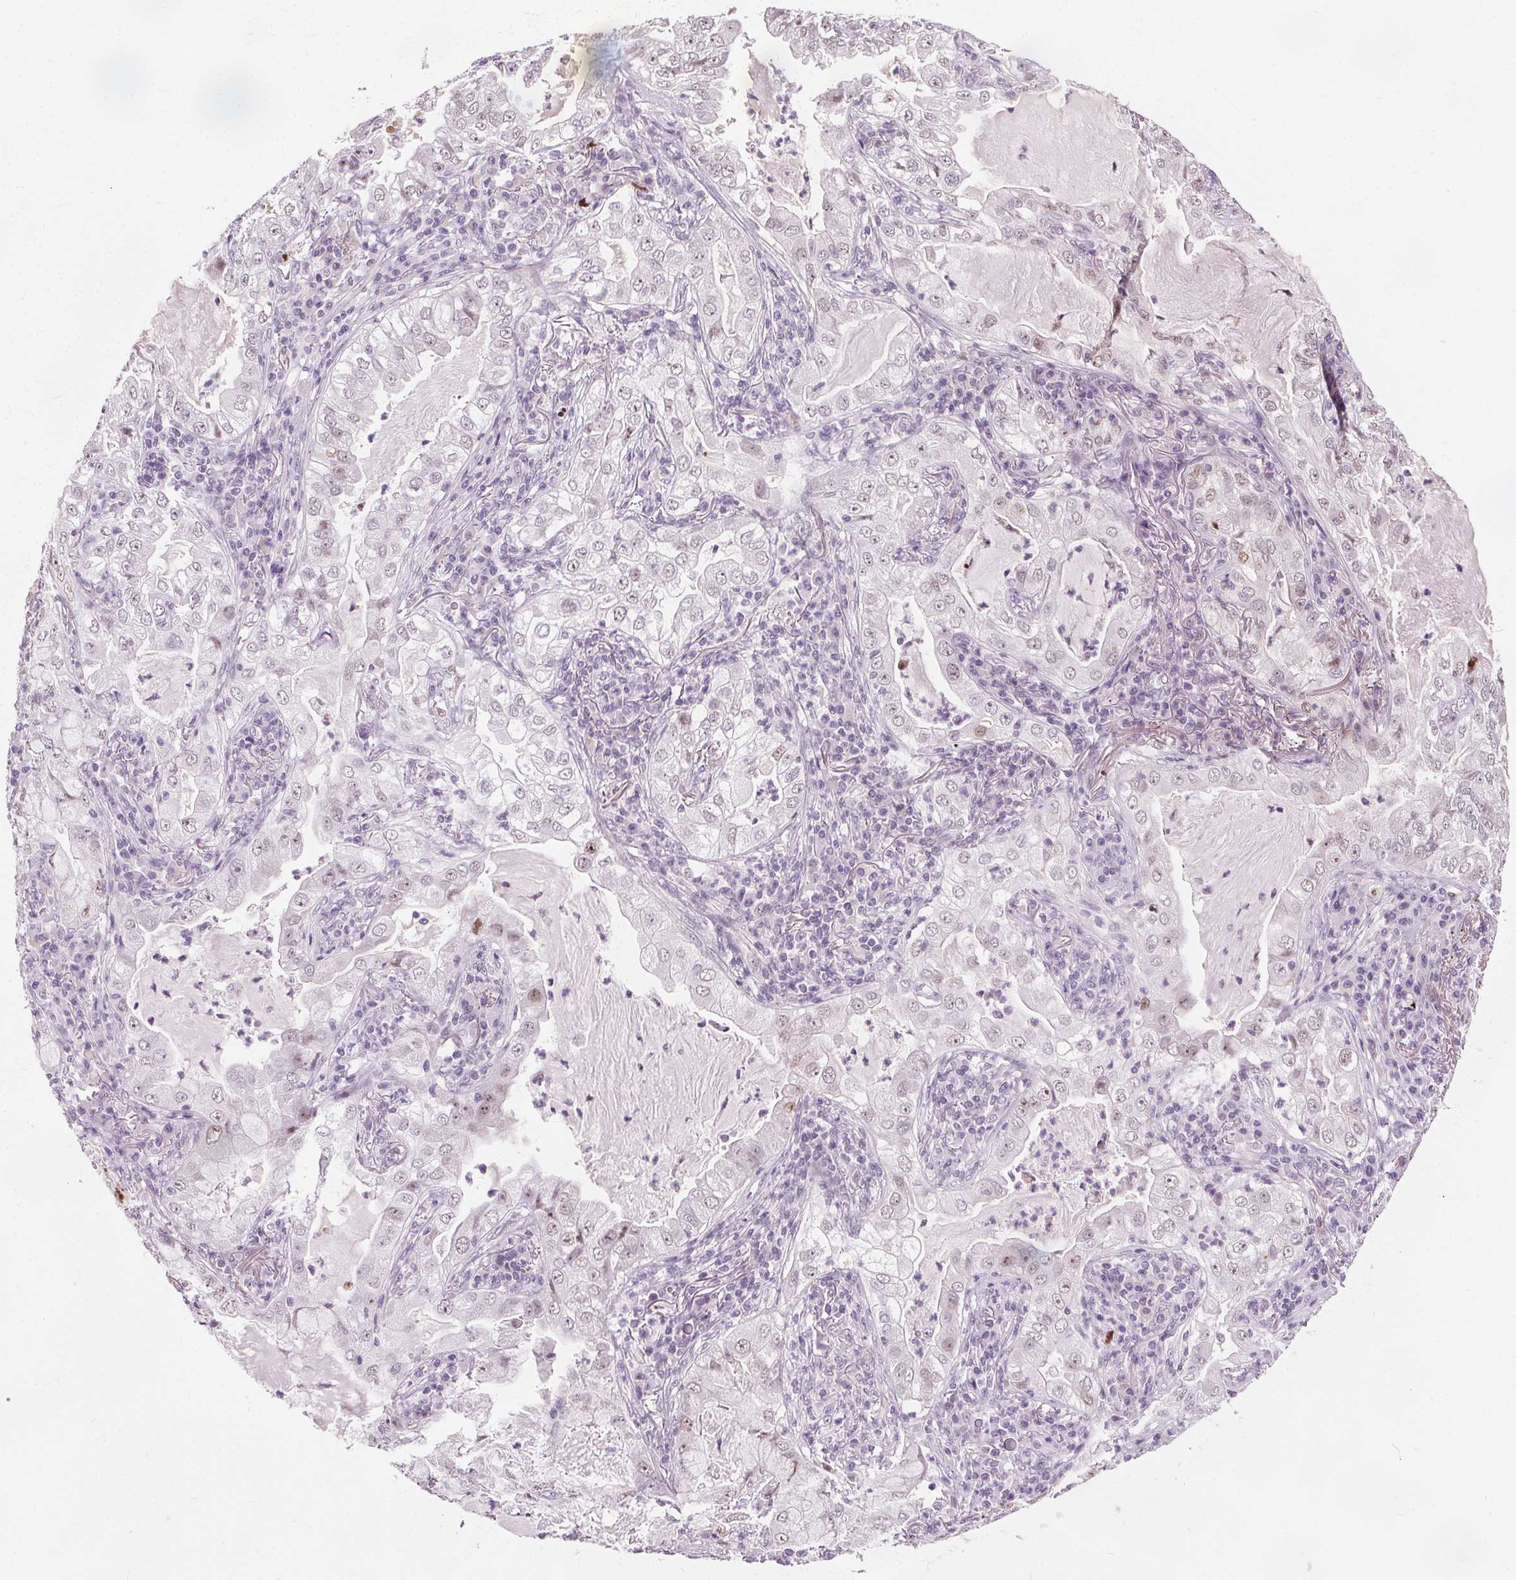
{"staining": {"intensity": "negative", "quantity": "none", "location": "none"}, "tissue": "lung cancer", "cell_type": "Tumor cells", "image_type": "cancer", "snomed": [{"axis": "morphology", "description": "Adenocarcinoma, NOS"}, {"axis": "topography", "description": "Lung"}], "caption": "DAB immunohistochemical staining of human lung adenocarcinoma exhibits no significant positivity in tumor cells. The staining was performed using DAB to visualize the protein expression in brown, while the nuclei were stained in blue with hematoxylin (Magnification: 20x).", "gene": "CEBPA", "patient": {"sex": "female", "age": 73}}